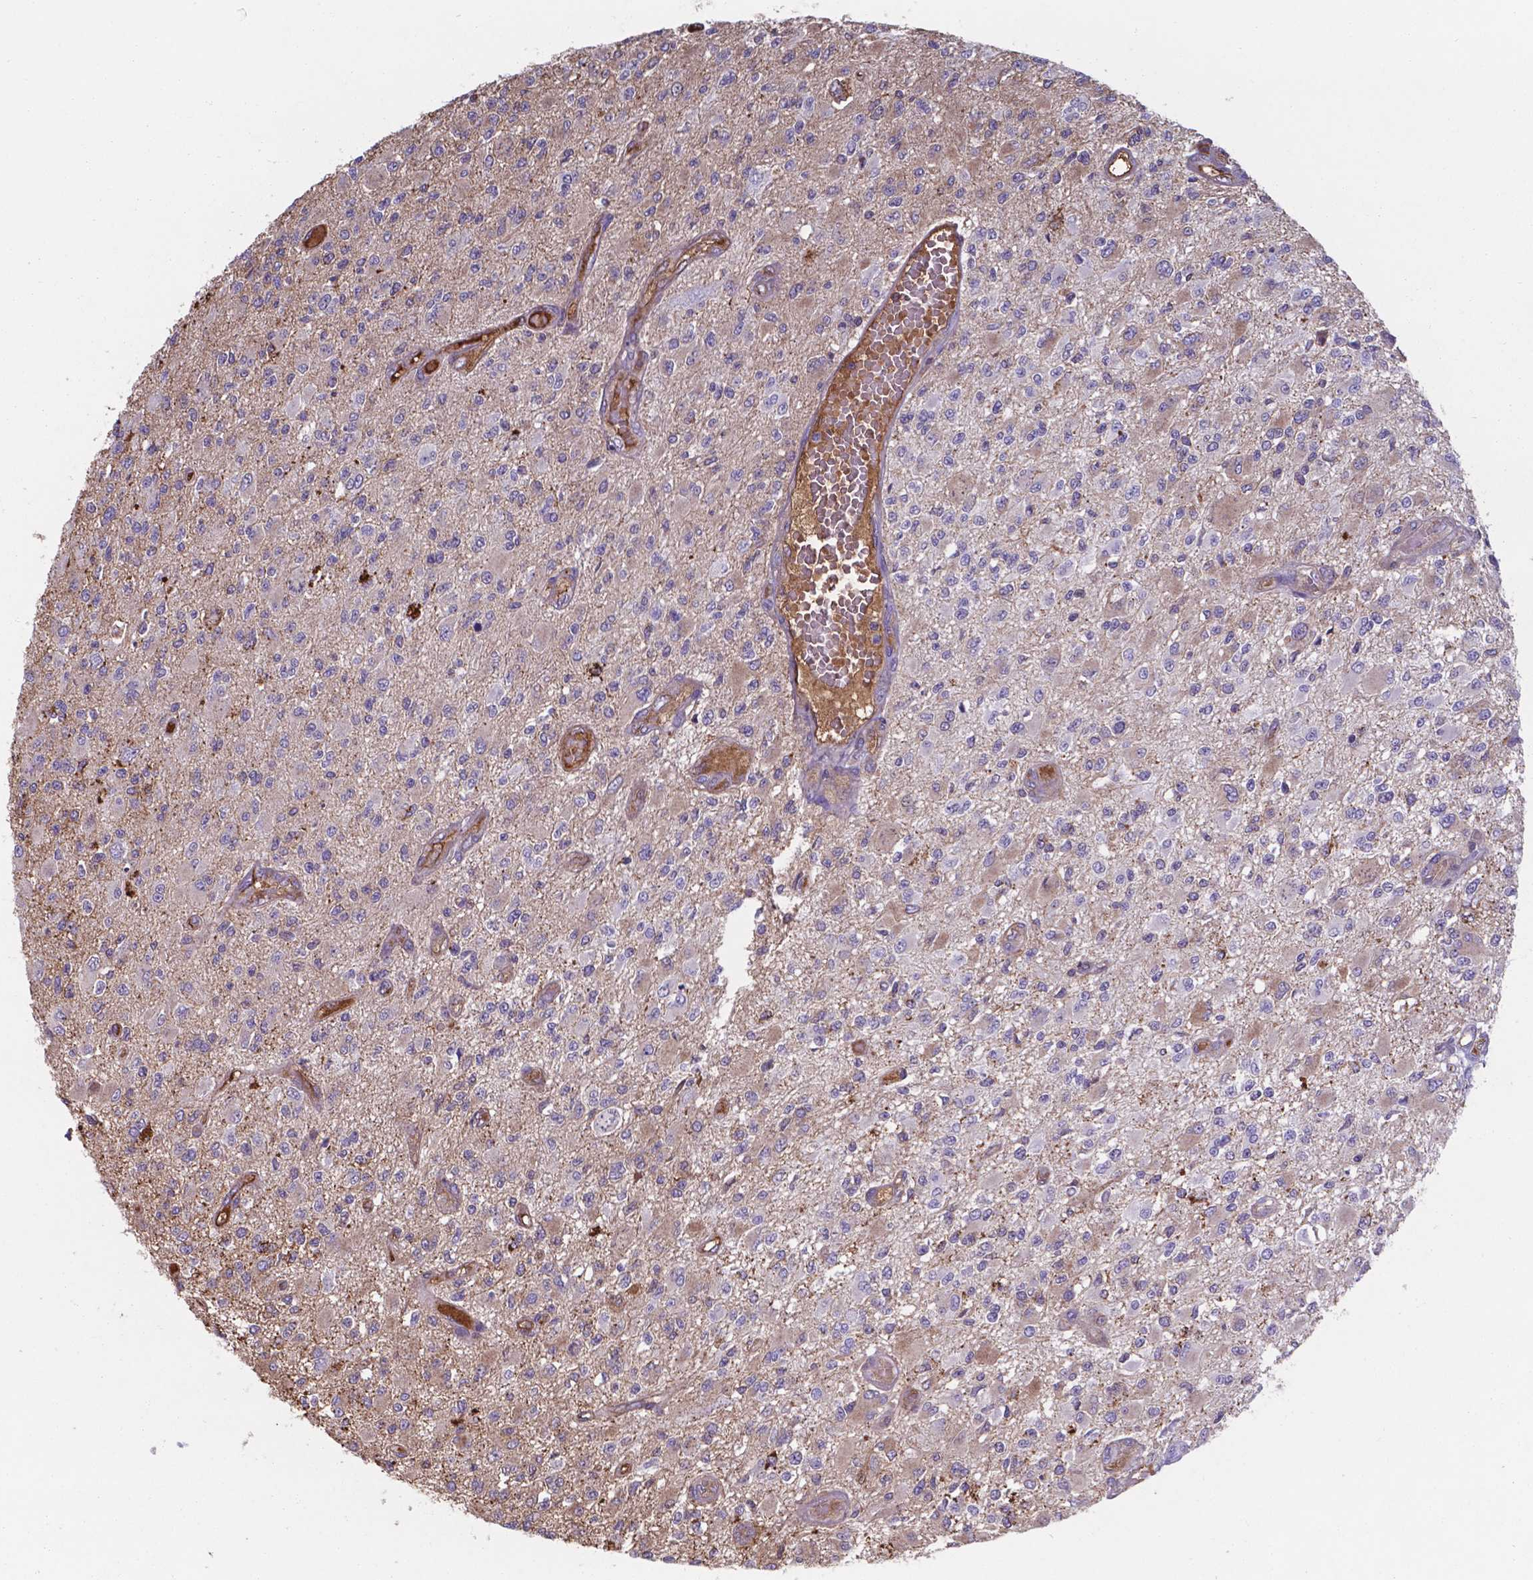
{"staining": {"intensity": "negative", "quantity": "none", "location": "none"}, "tissue": "glioma", "cell_type": "Tumor cells", "image_type": "cancer", "snomed": [{"axis": "morphology", "description": "Glioma, malignant, High grade"}, {"axis": "topography", "description": "Brain"}], "caption": "The immunohistochemistry micrograph has no significant staining in tumor cells of glioma tissue.", "gene": "SERPINA1", "patient": {"sex": "female", "age": 63}}